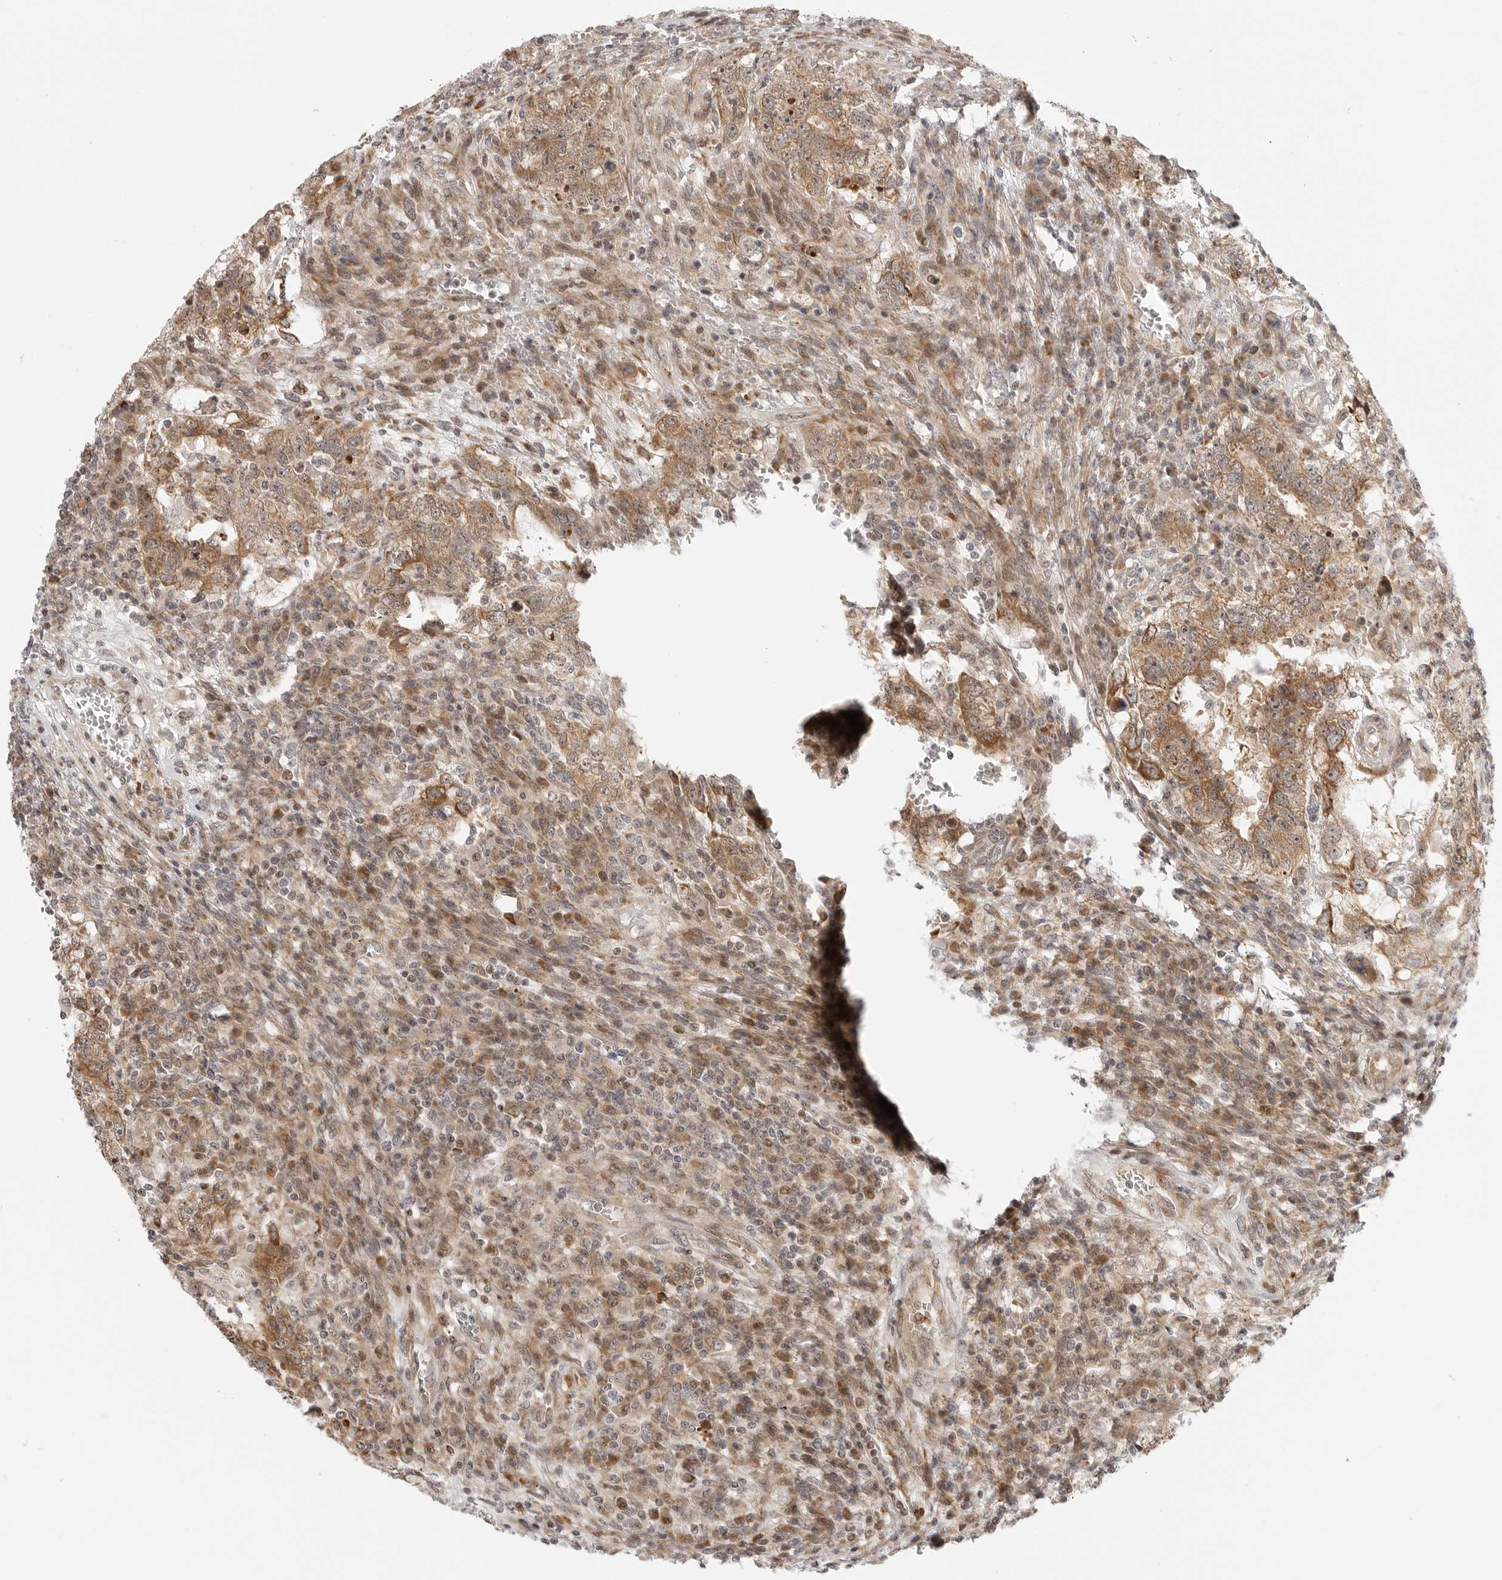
{"staining": {"intensity": "moderate", "quantity": ">75%", "location": "cytoplasmic/membranous,nuclear"}, "tissue": "testis cancer", "cell_type": "Tumor cells", "image_type": "cancer", "snomed": [{"axis": "morphology", "description": "Carcinoma, Embryonal, NOS"}, {"axis": "topography", "description": "Testis"}], "caption": "Protein expression by immunohistochemistry demonstrates moderate cytoplasmic/membranous and nuclear expression in approximately >75% of tumor cells in testis cancer.", "gene": "DSCC1", "patient": {"sex": "male", "age": 26}}